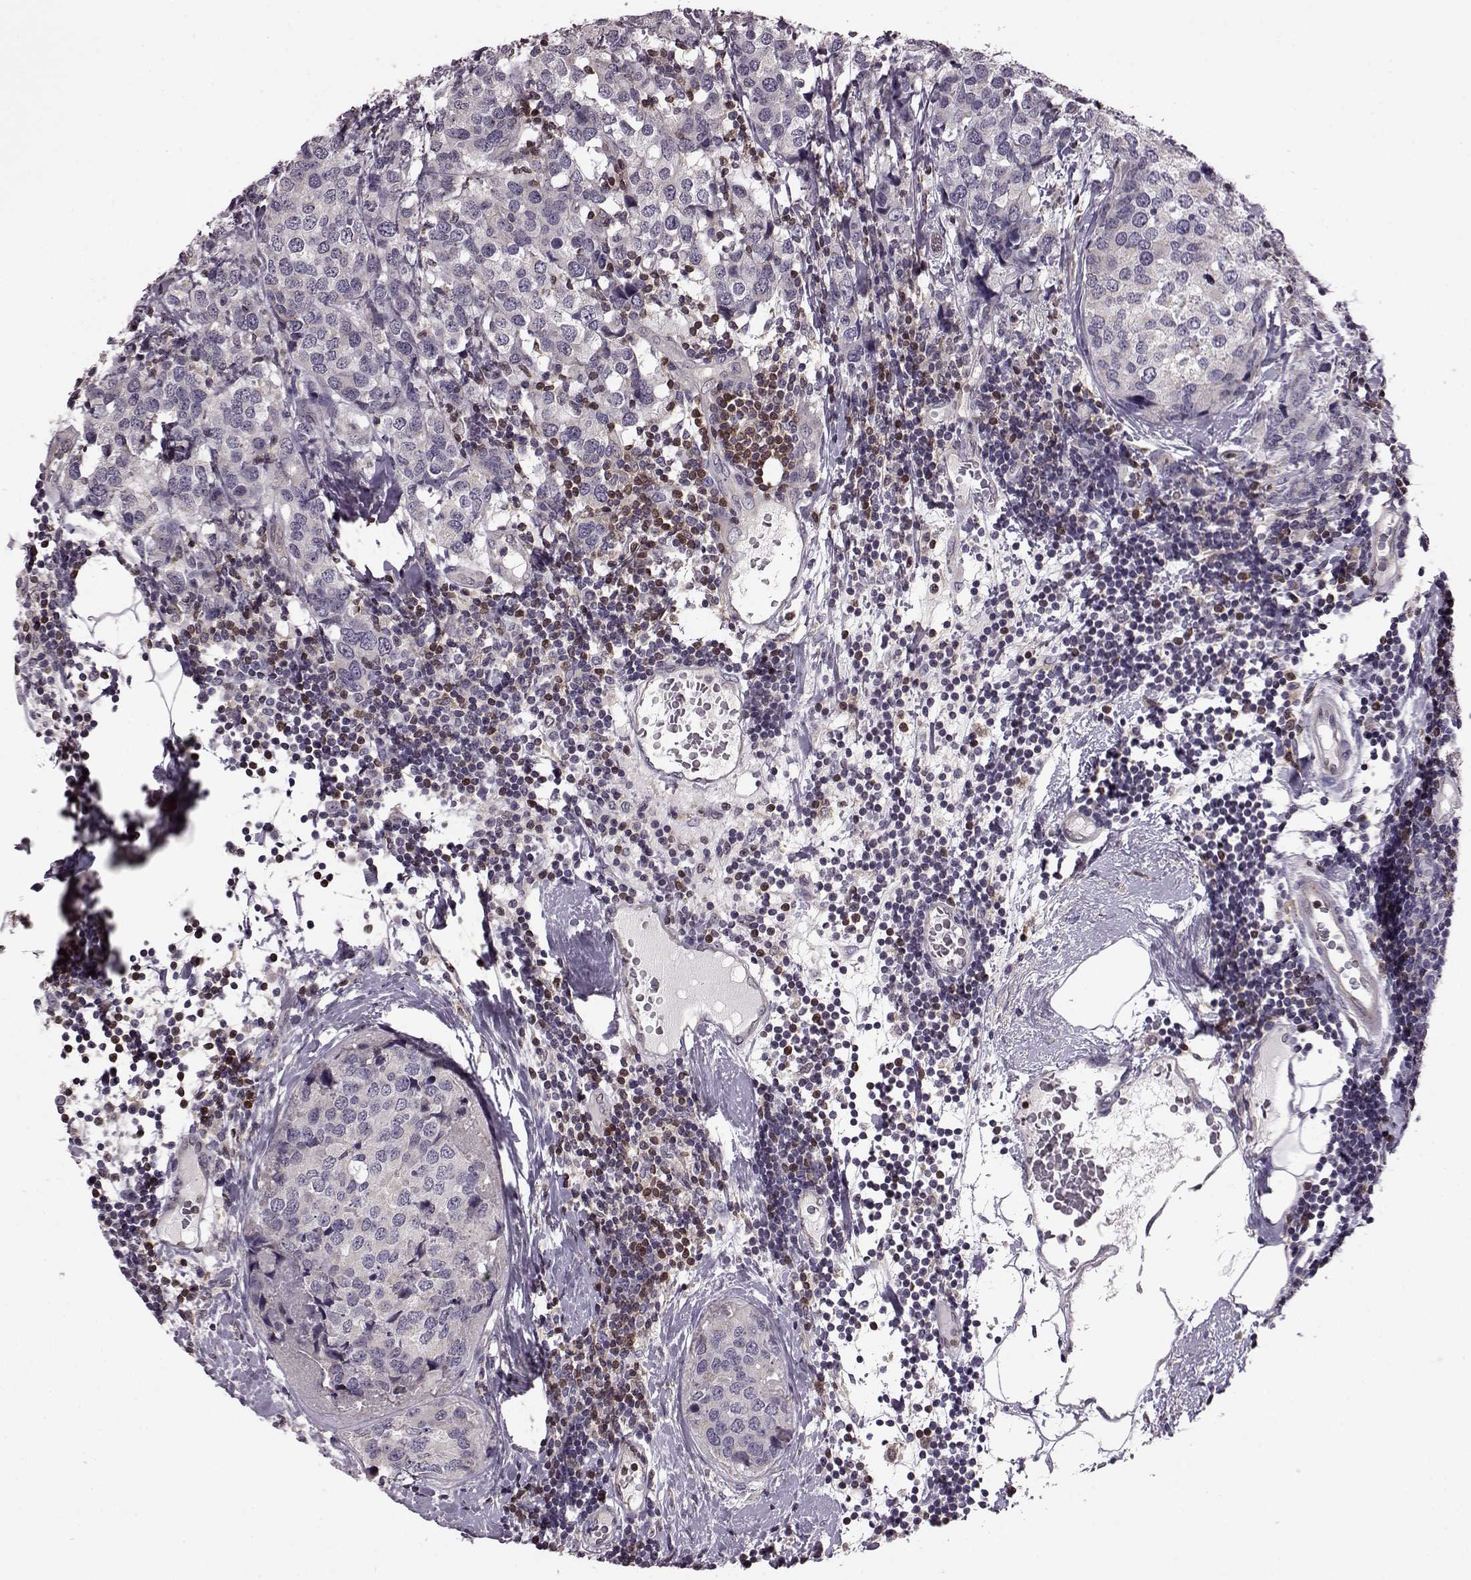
{"staining": {"intensity": "negative", "quantity": "none", "location": "none"}, "tissue": "breast cancer", "cell_type": "Tumor cells", "image_type": "cancer", "snomed": [{"axis": "morphology", "description": "Lobular carcinoma"}, {"axis": "topography", "description": "Breast"}], "caption": "Photomicrograph shows no protein staining in tumor cells of lobular carcinoma (breast) tissue. (DAB (3,3'-diaminobenzidine) immunohistochemistry (IHC), high magnification).", "gene": "CDC42SE1", "patient": {"sex": "female", "age": 59}}